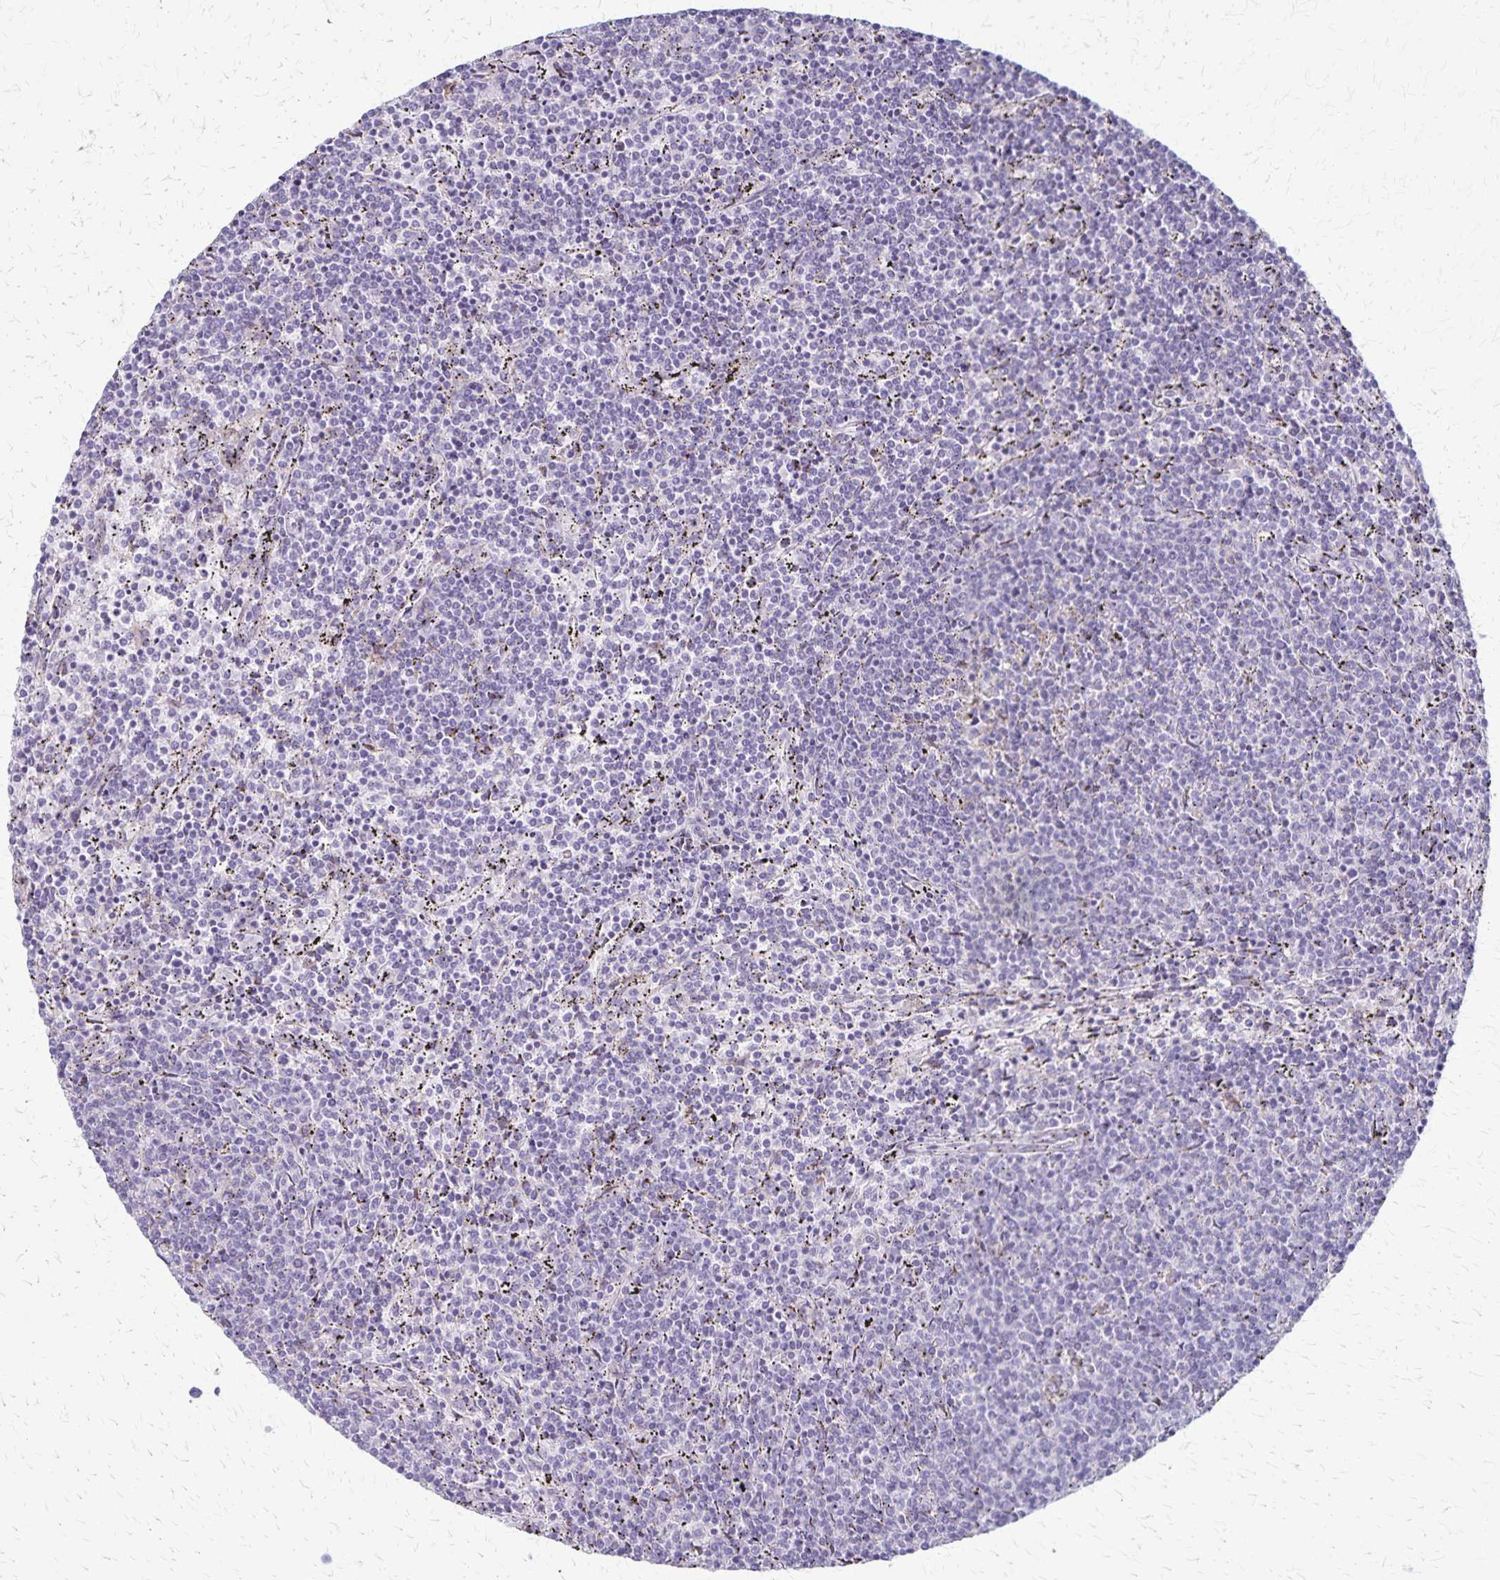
{"staining": {"intensity": "negative", "quantity": "none", "location": "none"}, "tissue": "lymphoma", "cell_type": "Tumor cells", "image_type": "cancer", "snomed": [{"axis": "morphology", "description": "Malignant lymphoma, non-Hodgkin's type, Low grade"}, {"axis": "topography", "description": "Spleen"}], "caption": "IHC micrograph of human lymphoma stained for a protein (brown), which reveals no expression in tumor cells. (Brightfield microscopy of DAB IHC at high magnification).", "gene": "MCFD2", "patient": {"sex": "female", "age": 50}}